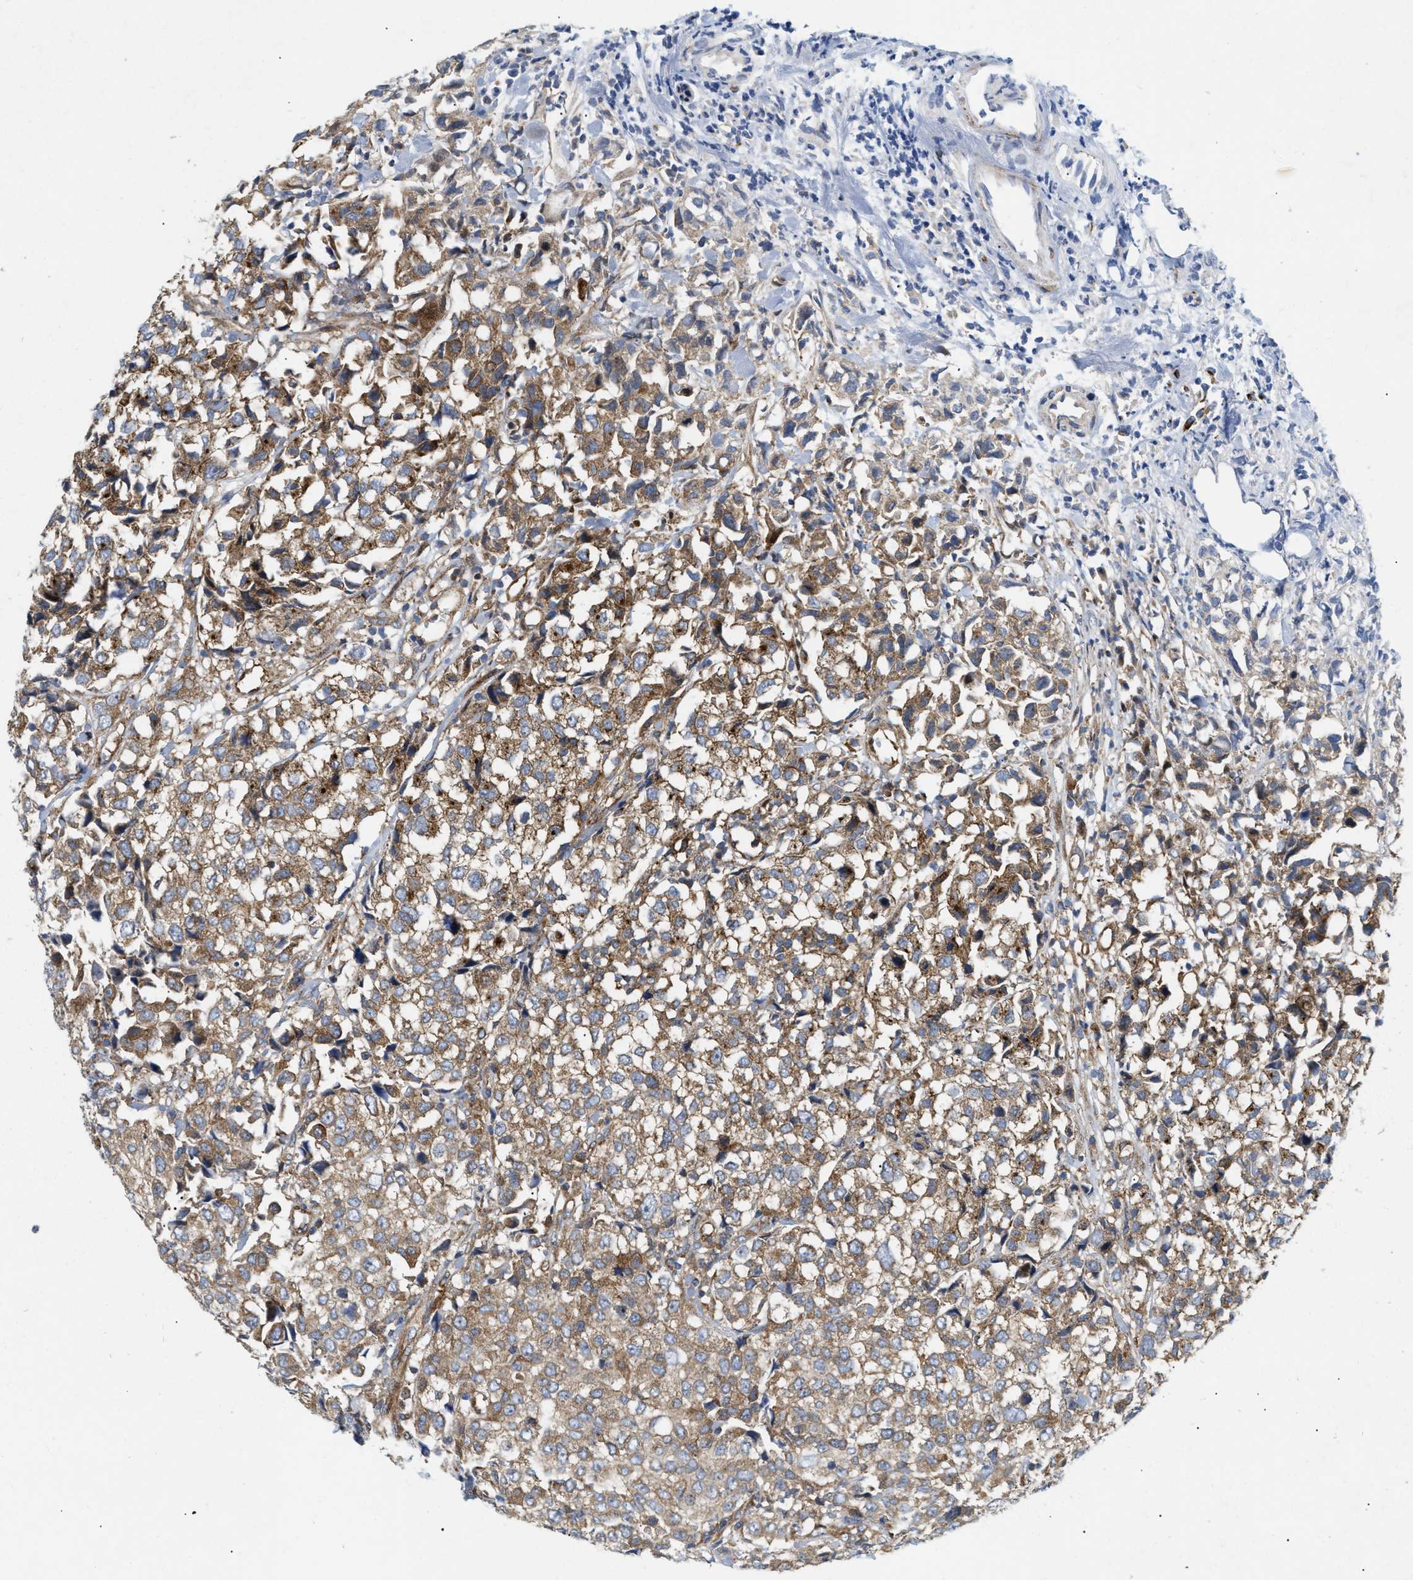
{"staining": {"intensity": "moderate", "quantity": ">75%", "location": "cytoplasmic/membranous"}, "tissue": "urothelial cancer", "cell_type": "Tumor cells", "image_type": "cancer", "snomed": [{"axis": "morphology", "description": "Urothelial carcinoma, High grade"}, {"axis": "topography", "description": "Urinary bladder"}], "caption": "Immunohistochemical staining of human urothelial cancer reveals medium levels of moderate cytoplasmic/membranous protein expression in about >75% of tumor cells.", "gene": "DCTN4", "patient": {"sex": "female", "age": 75}}